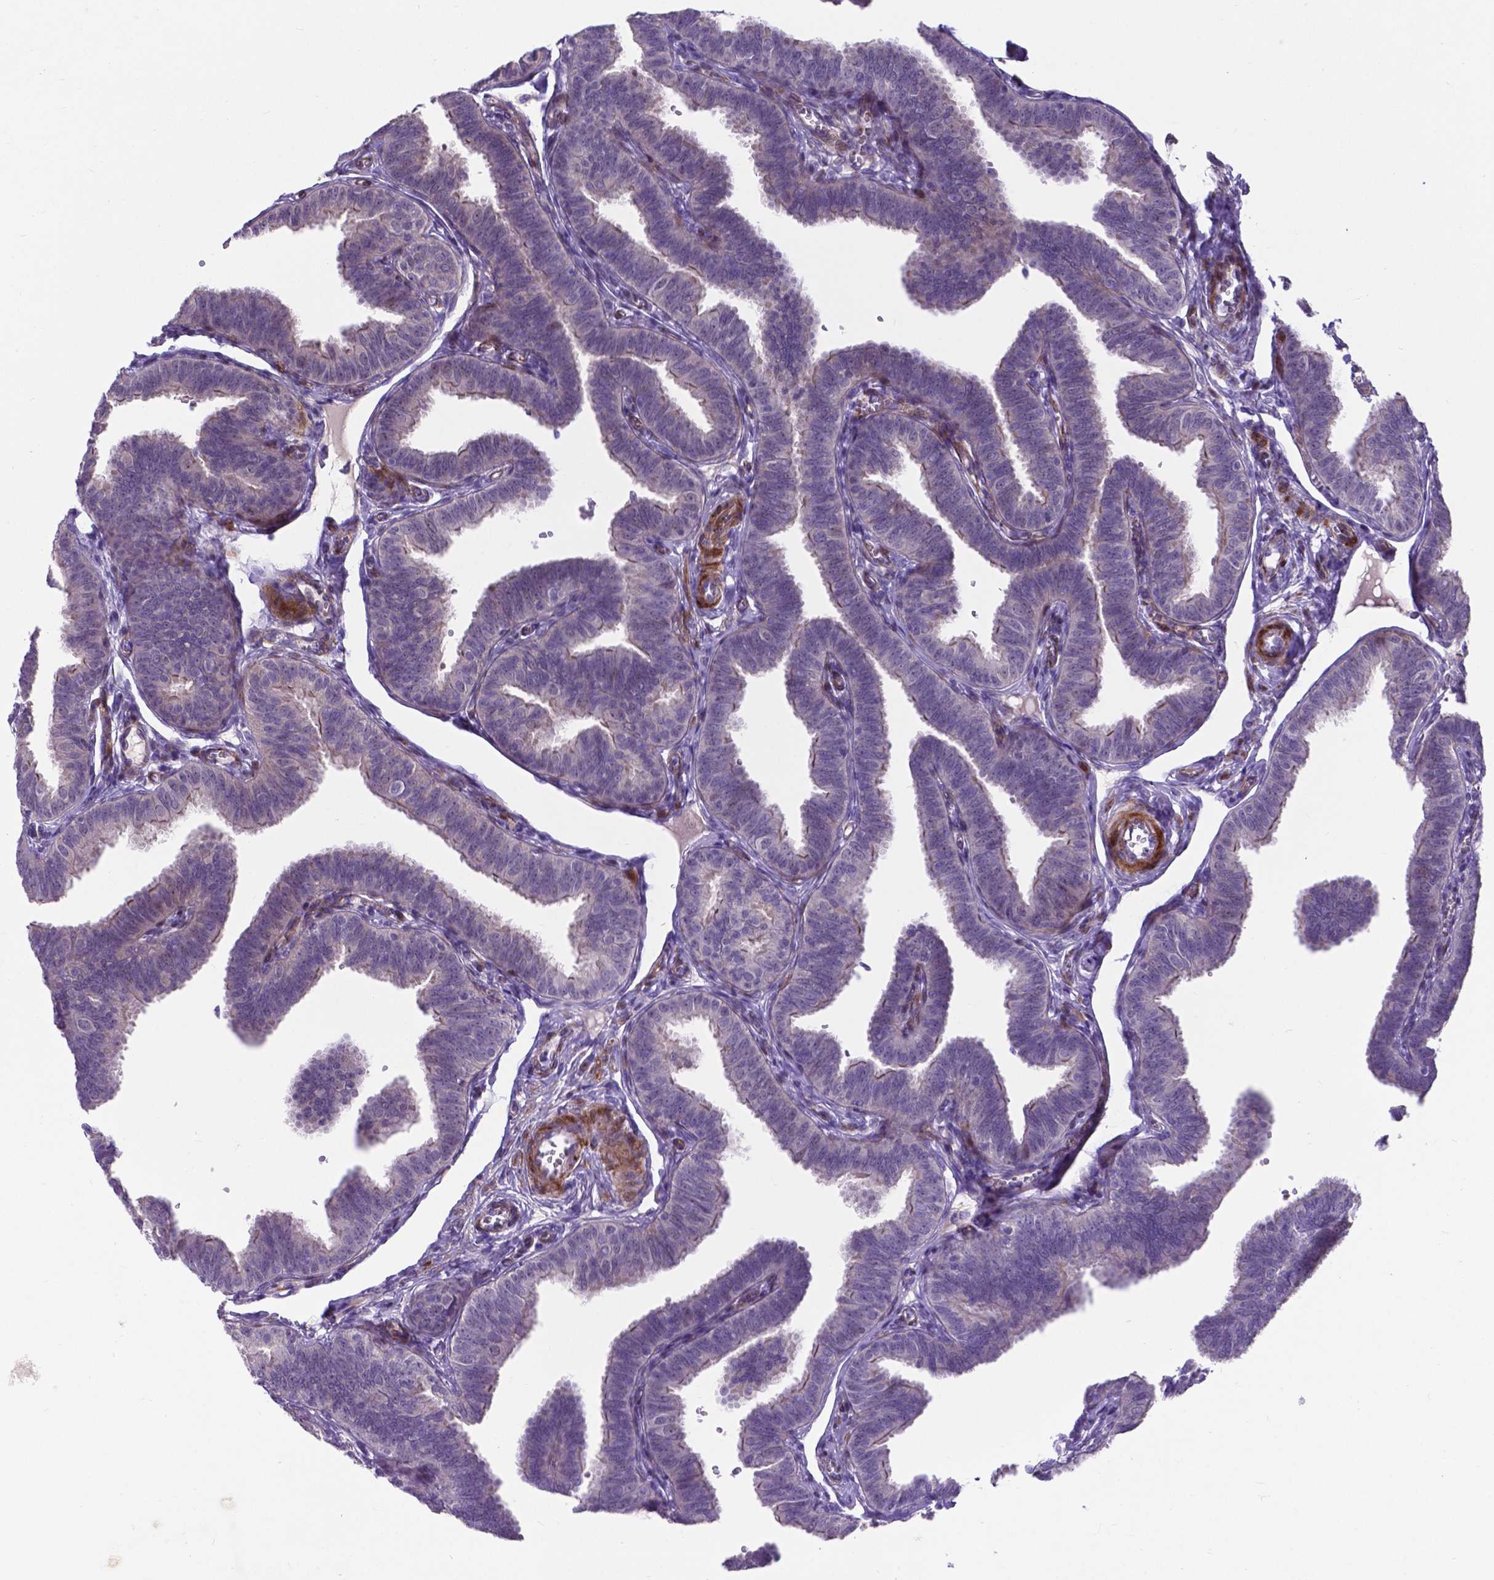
{"staining": {"intensity": "moderate", "quantity": "<25%", "location": "cytoplasmic/membranous"}, "tissue": "fallopian tube", "cell_type": "Glandular cells", "image_type": "normal", "snomed": [{"axis": "morphology", "description": "Normal tissue, NOS"}, {"axis": "topography", "description": "Fallopian tube"}], "caption": "Fallopian tube was stained to show a protein in brown. There is low levels of moderate cytoplasmic/membranous expression in about <25% of glandular cells. The staining was performed using DAB (3,3'-diaminobenzidine), with brown indicating positive protein expression. Nuclei are stained blue with hematoxylin.", "gene": "PFKFB4", "patient": {"sex": "female", "age": 25}}